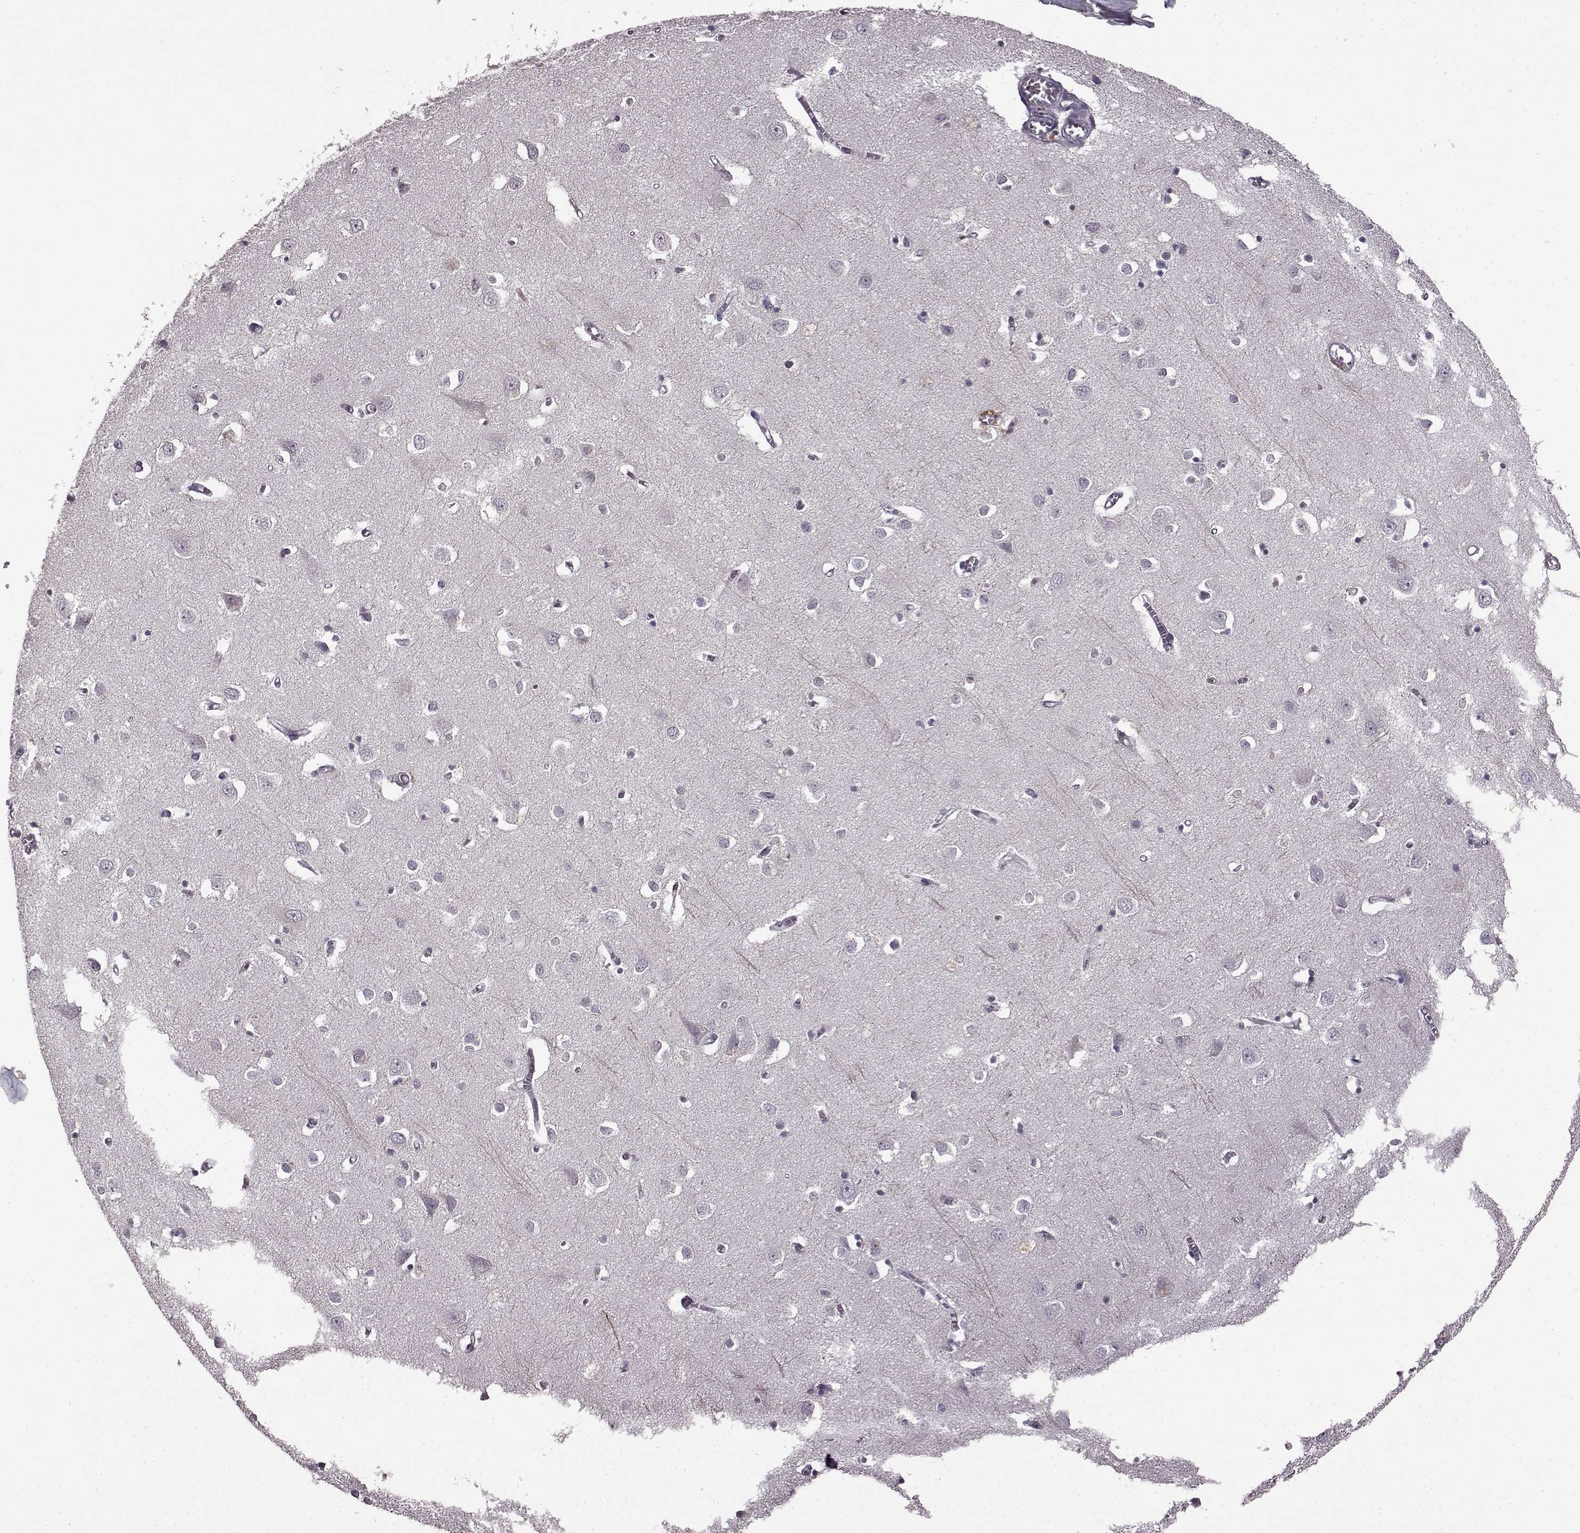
{"staining": {"intensity": "negative", "quantity": "none", "location": "none"}, "tissue": "cerebral cortex", "cell_type": "Endothelial cells", "image_type": "normal", "snomed": [{"axis": "morphology", "description": "Normal tissue, NOS"}, {"axis": "topography", "description": "Cerebral cortex"}], "caption": "Protein analysis of normal cerebral cortex demonstrates no significant staining in endothelial cells. (DAB immunohistochemistry, high magnification).", "gene": "CNGA3", "patient": {"sex": "male", "age": 70}}